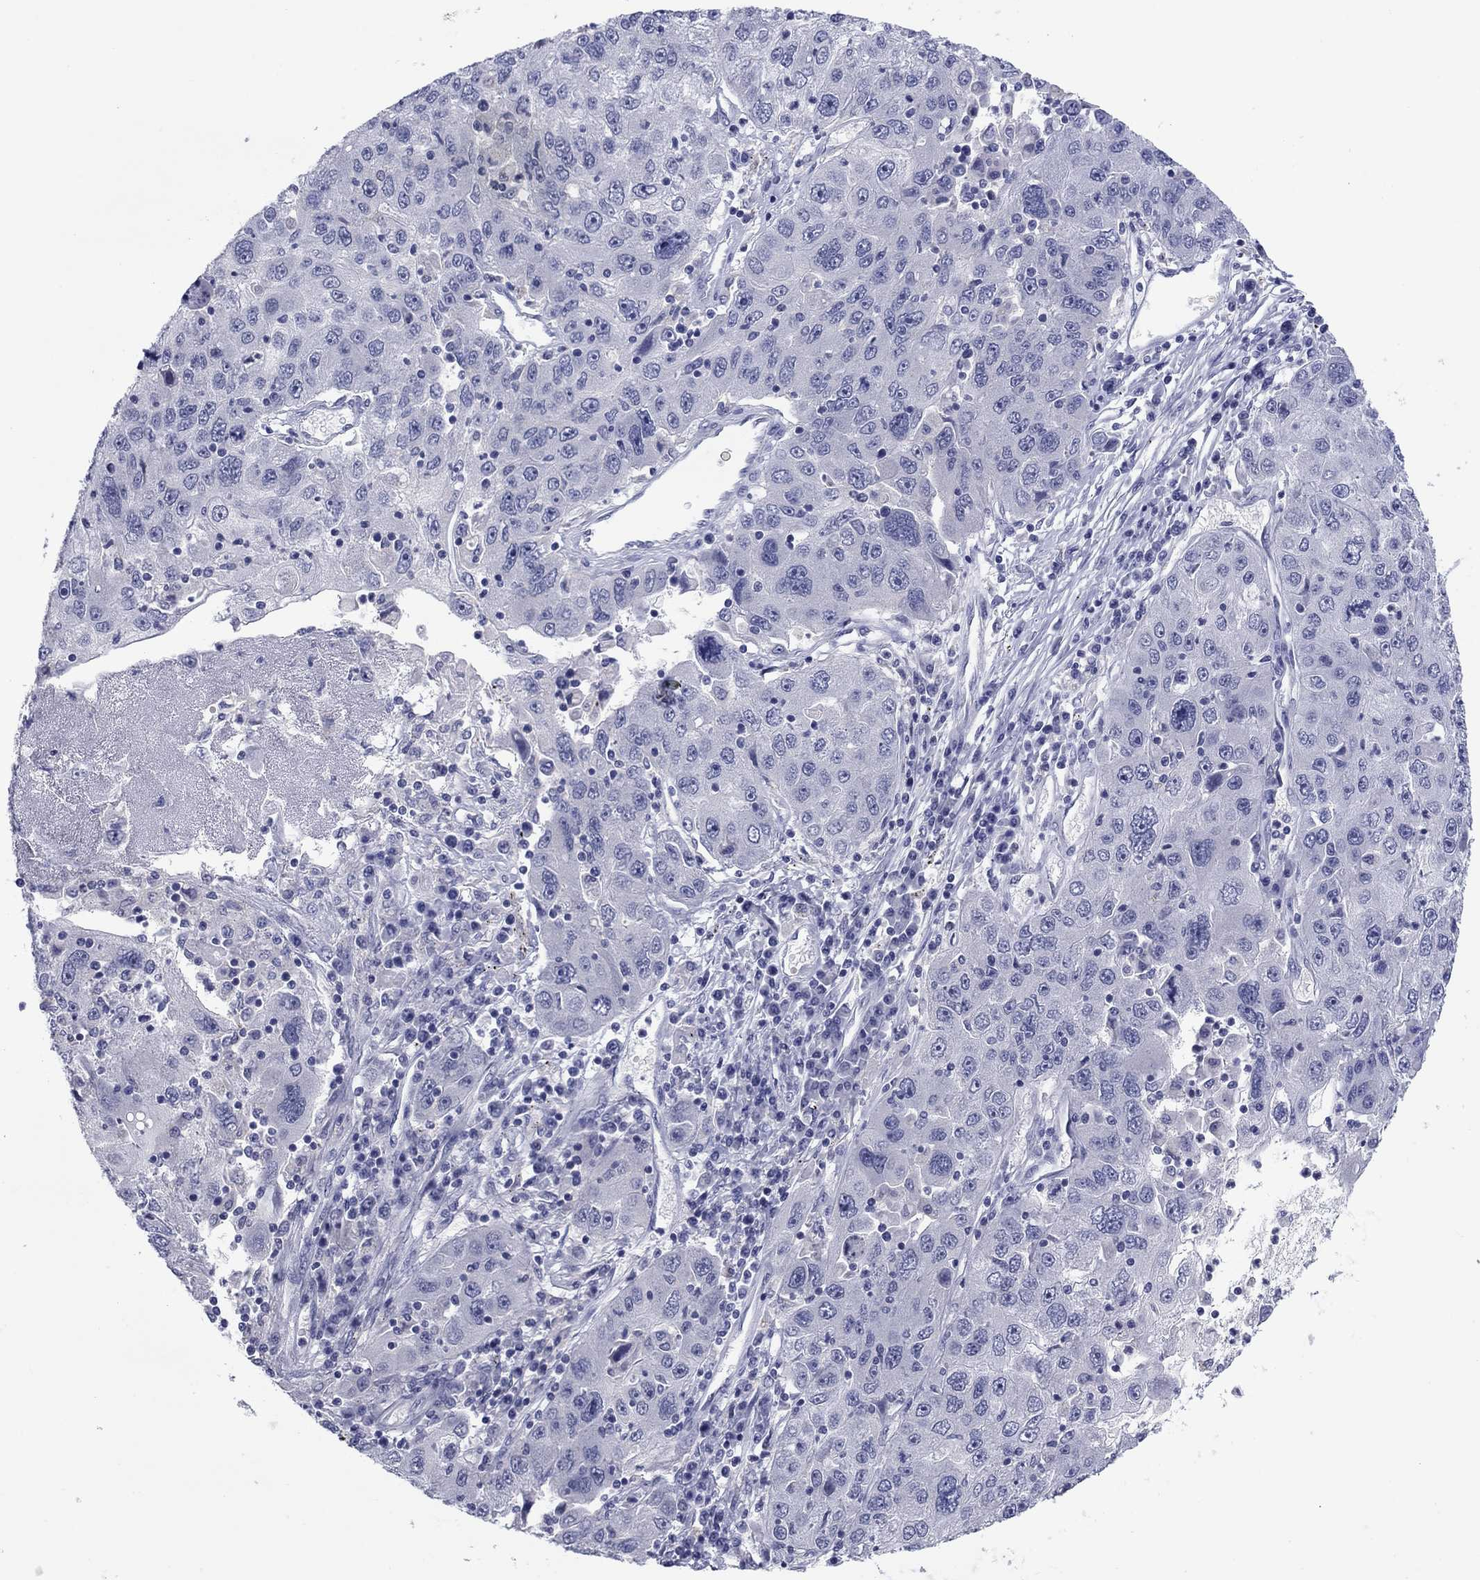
{"staining": {"intensity": "negative", "quantity": "none", "location": "none"}, "tissue": "stomach cancer", "cell_type": "Tumor cells", "image_type": "cancer", "snomed": [{"axis": "morphology", "description": "Adenocarcinoma, NOS"}, {"axis": "topography", "description": "Stomach"}], "caption": "An IHC image of adenocarcinoma (stomach) is shown. There is no staining in tumor cells of adenocarcinoma (stomach).", "gene": "TCFL5", "patient": {"sex": "male", "age": 56}}